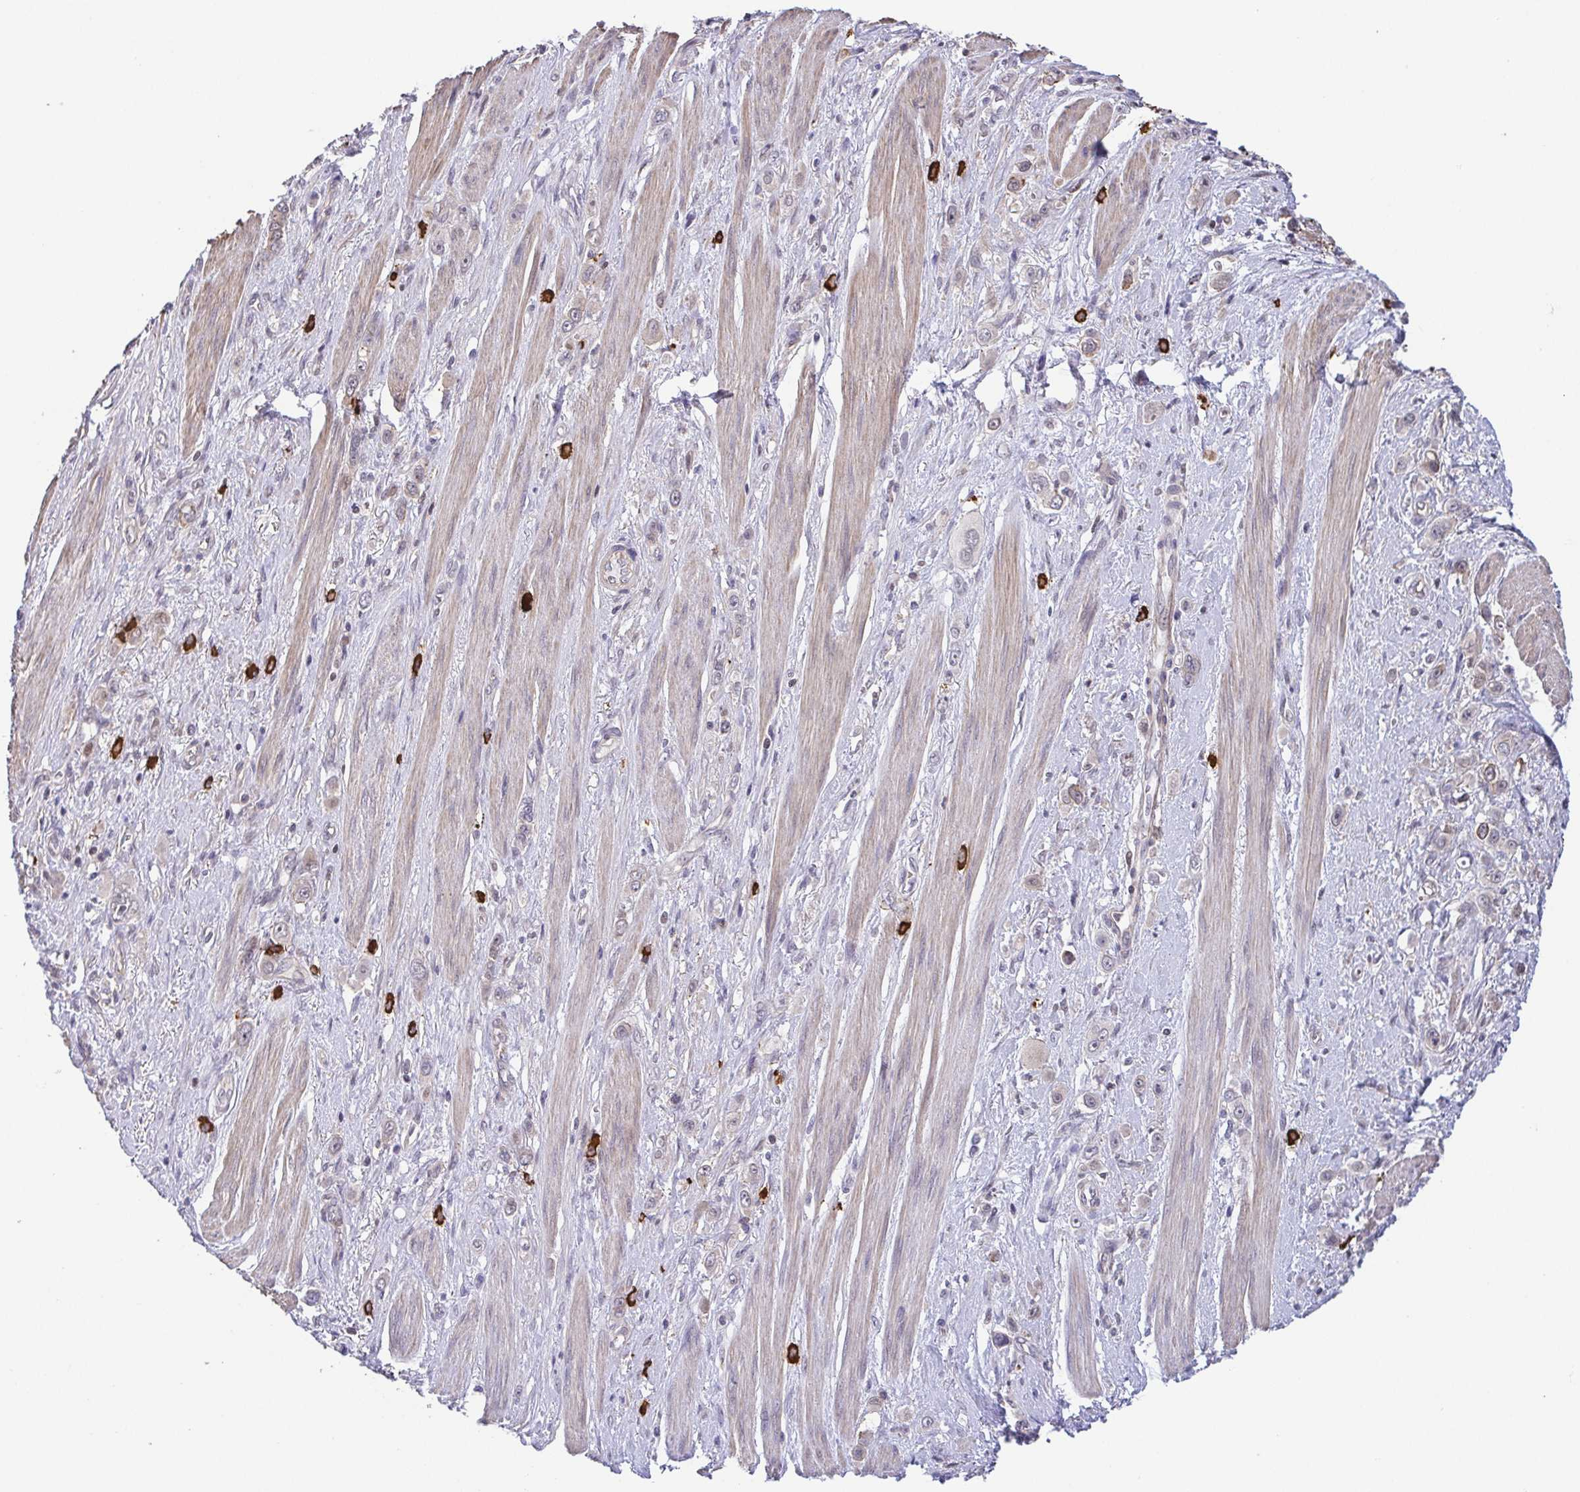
{"staining": {"intensity": "negative", "quantity": "none", "location": "none"}, "tissue": "stomach cancer", "cell_type": "Tumor cells", "image_type": "cancer", "snomed": [{"axis": "morphology", "description": "Adenocarcinoma, NOS"}, {"axis": "topography", "description": "Stomach, upper"}], "caption": "A micrograph of adenocarcinoma (stomach) stained for a protein displays no brown staining in tumor cells.", "gene": "PREPL", "patient": {"sex": "male", "age": 75}}